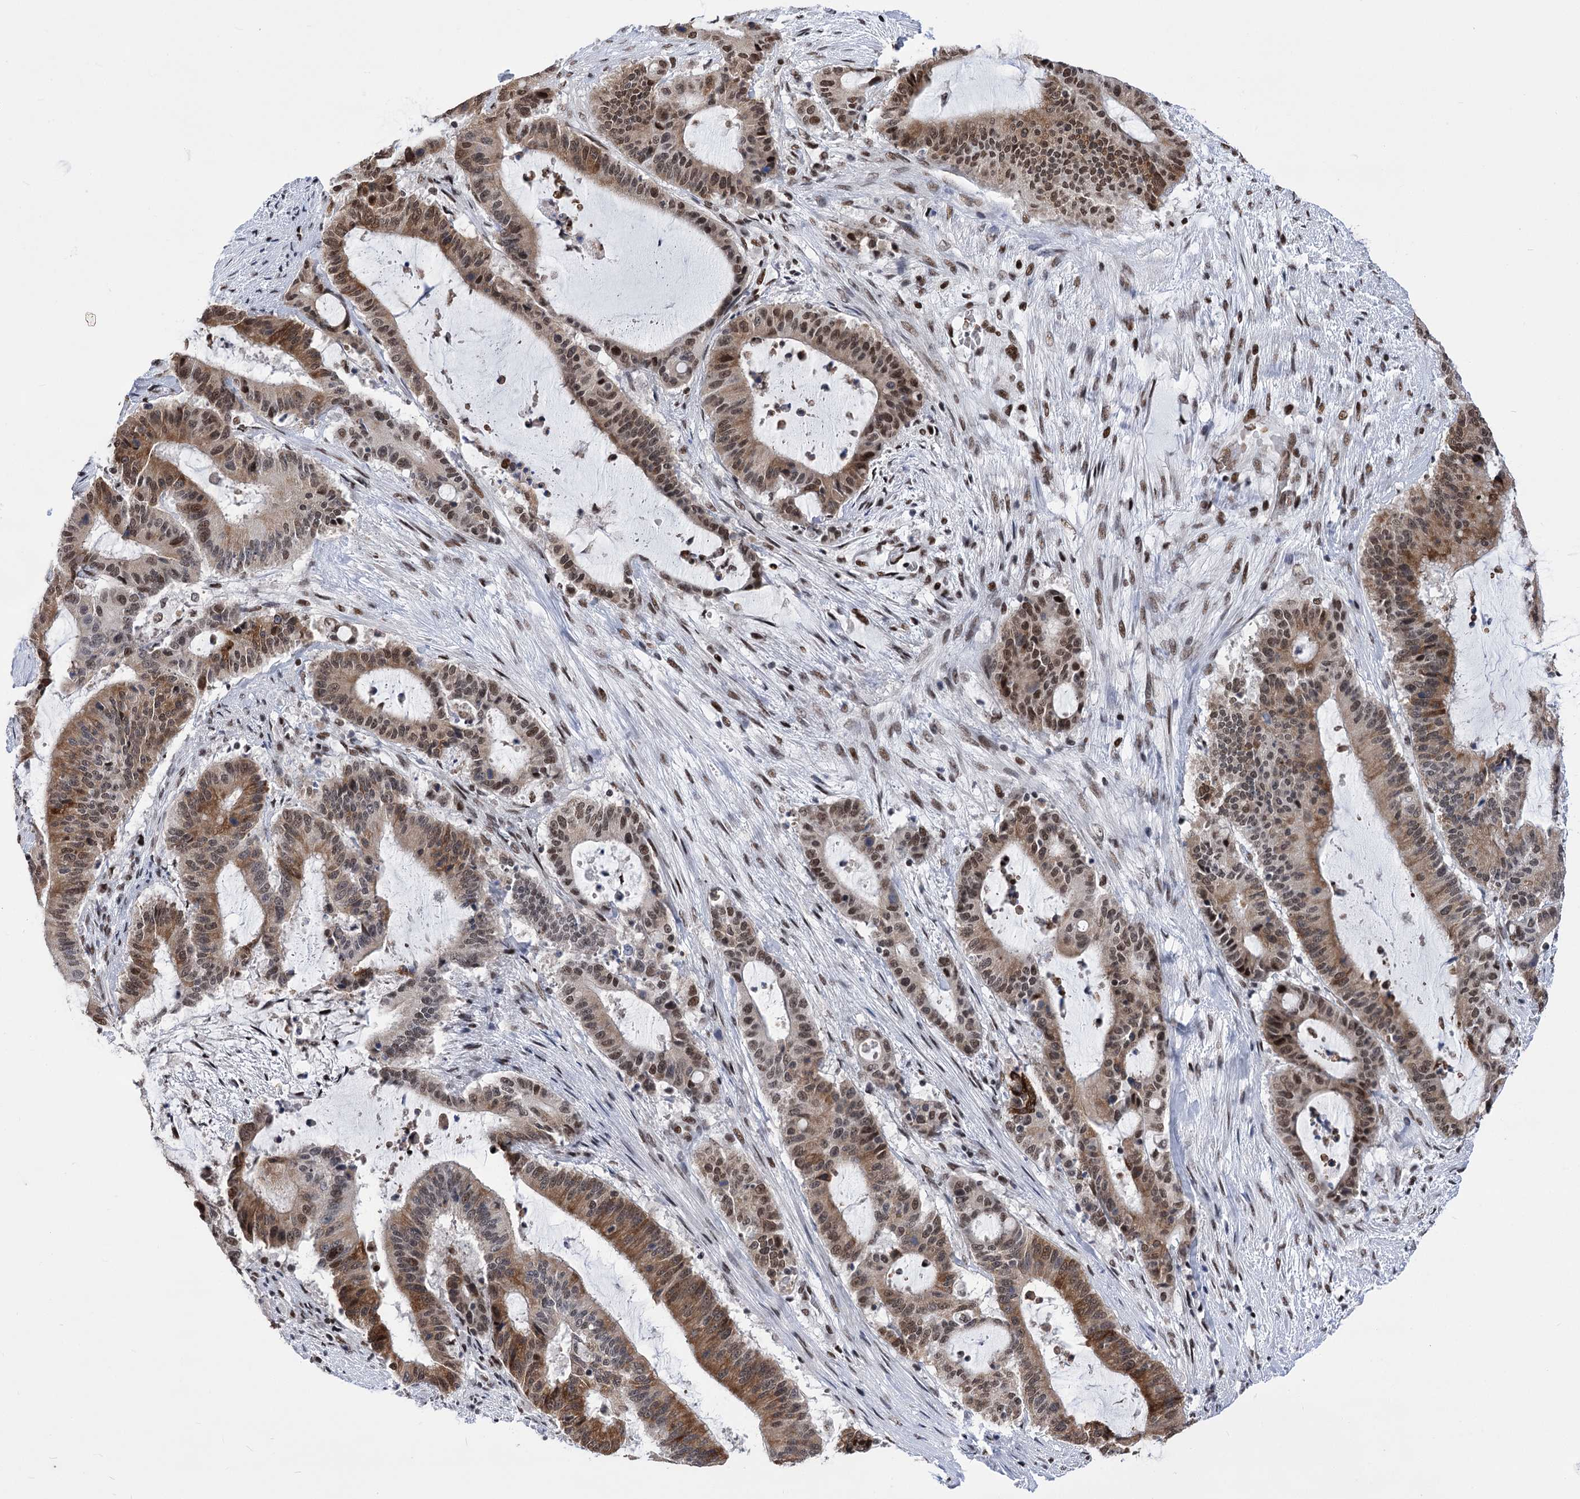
{"staining": {"intensity": "moderate", "quantity": ">75%", "location": "cytoplasmic/membranous,nuclear"}, "tissue": "liver cancer", "cell_type": "Tumor cells", "image_type": "cancer", "snomed": [{"axis": "morphology", "description": "Normal tissue, NOS"}, {"axis": "morphology", "description": "Cholangiocarcinoma"}, {"axis": "topography", "description": "Liver"}, {"axis": "topography", "description": "Peripheral nerve tissue"}], "caption": "Cholangiocarcinoma (liver) tissue shows moderate cytoplasmic/membranous and nuclear positivity in about >75% of tumor cells", "gene": "POU4F3", "patient": {"sex": "female", "age": 73}}